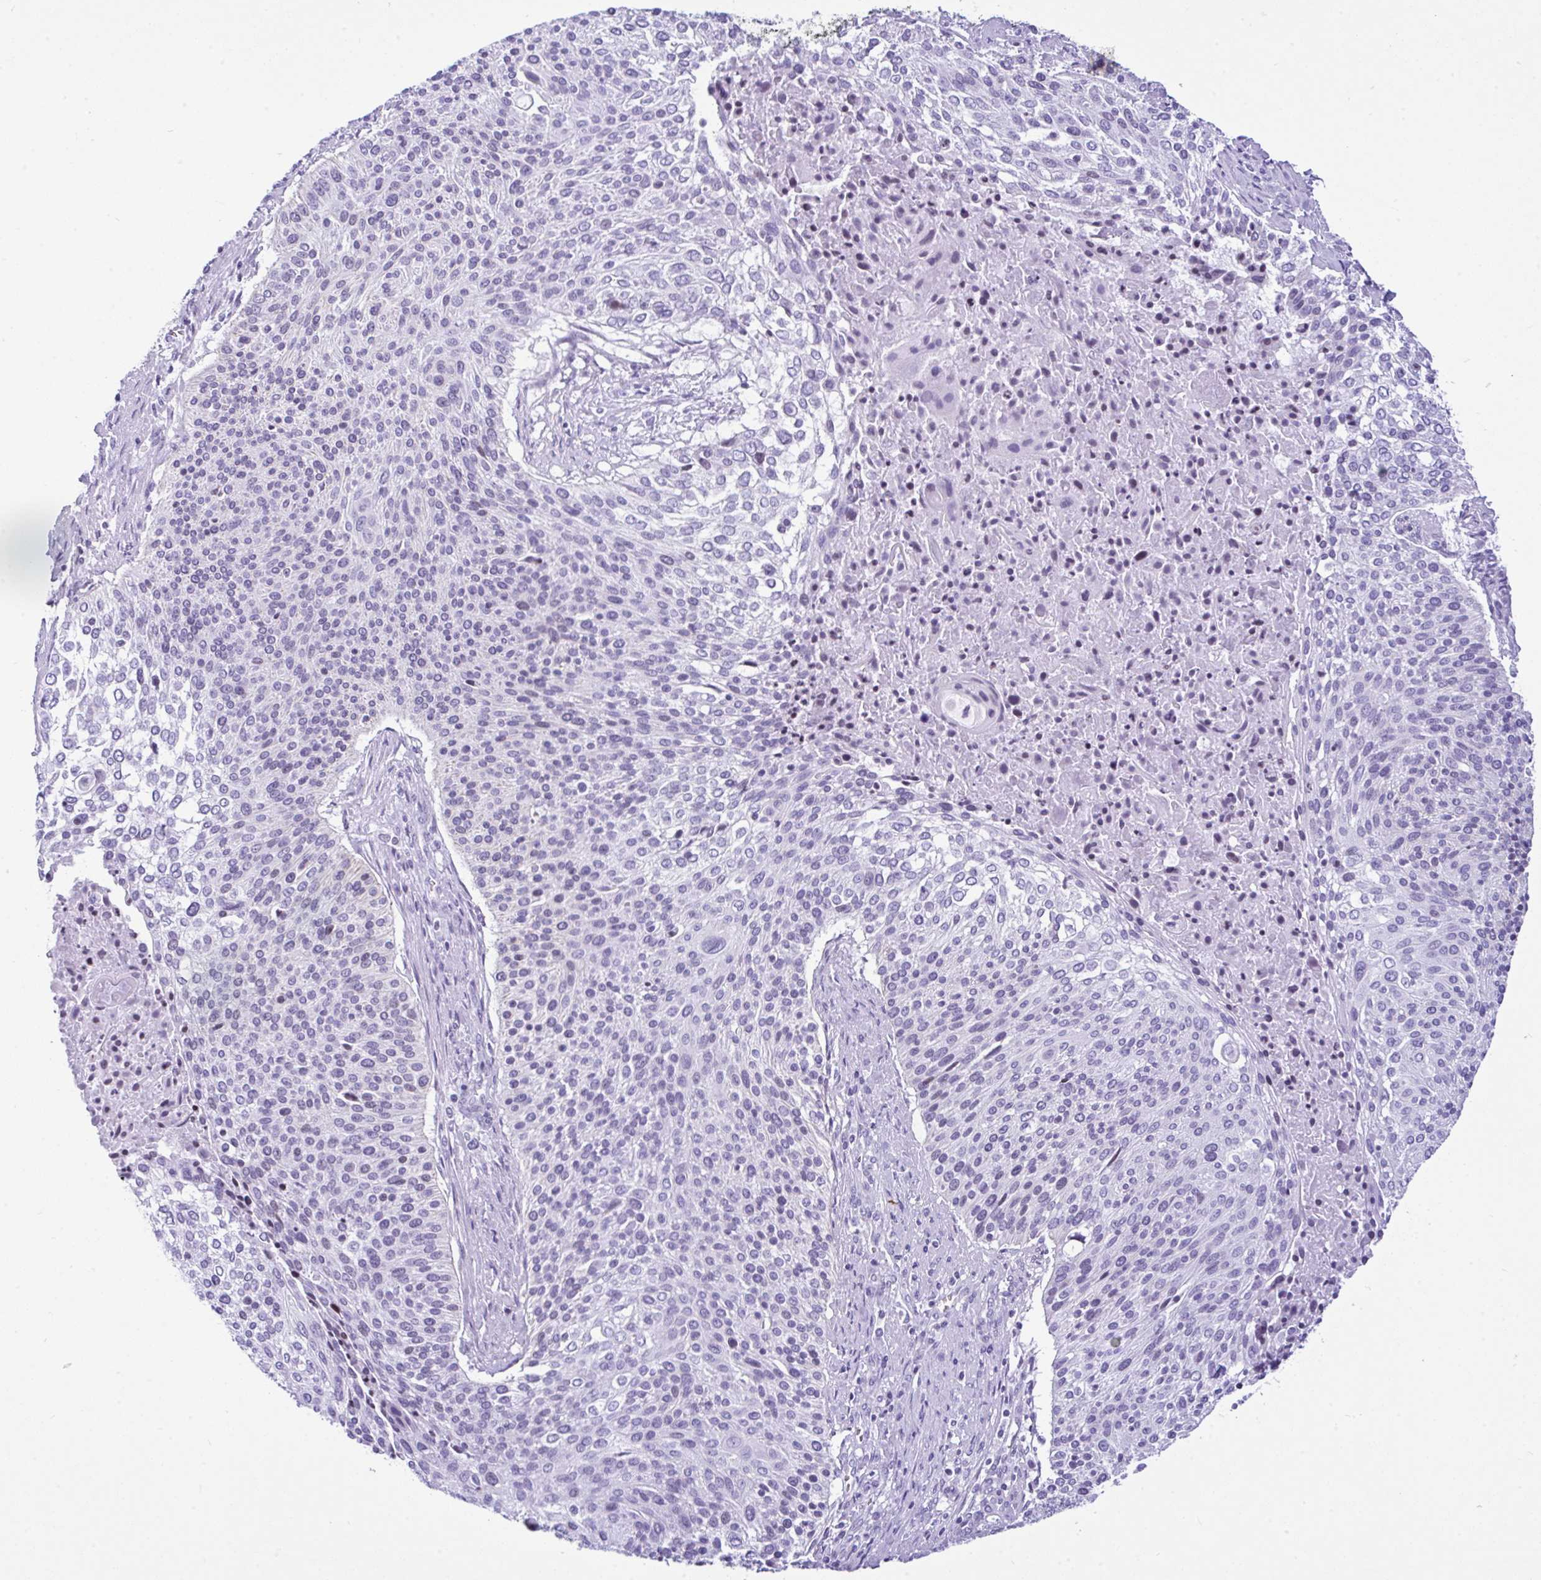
{"staining": {"intensity": "negative", "quantity": "none", "location": "none"}, "tissue": "cervical cancer", "cell_type": "Tumor cells", "image_type": "cancer", "snomed": [{"axis": "morphology", "description": "Squamous cell carcinoma, NOS"}, {"axis": "topography", "description": "Cervix"}], "caption": "There is no significant positivity in tumor cells of squamous cell carcinoma (cervical).", "gene": "KRT27", "patient": {"sex": "female", "age": 31}}